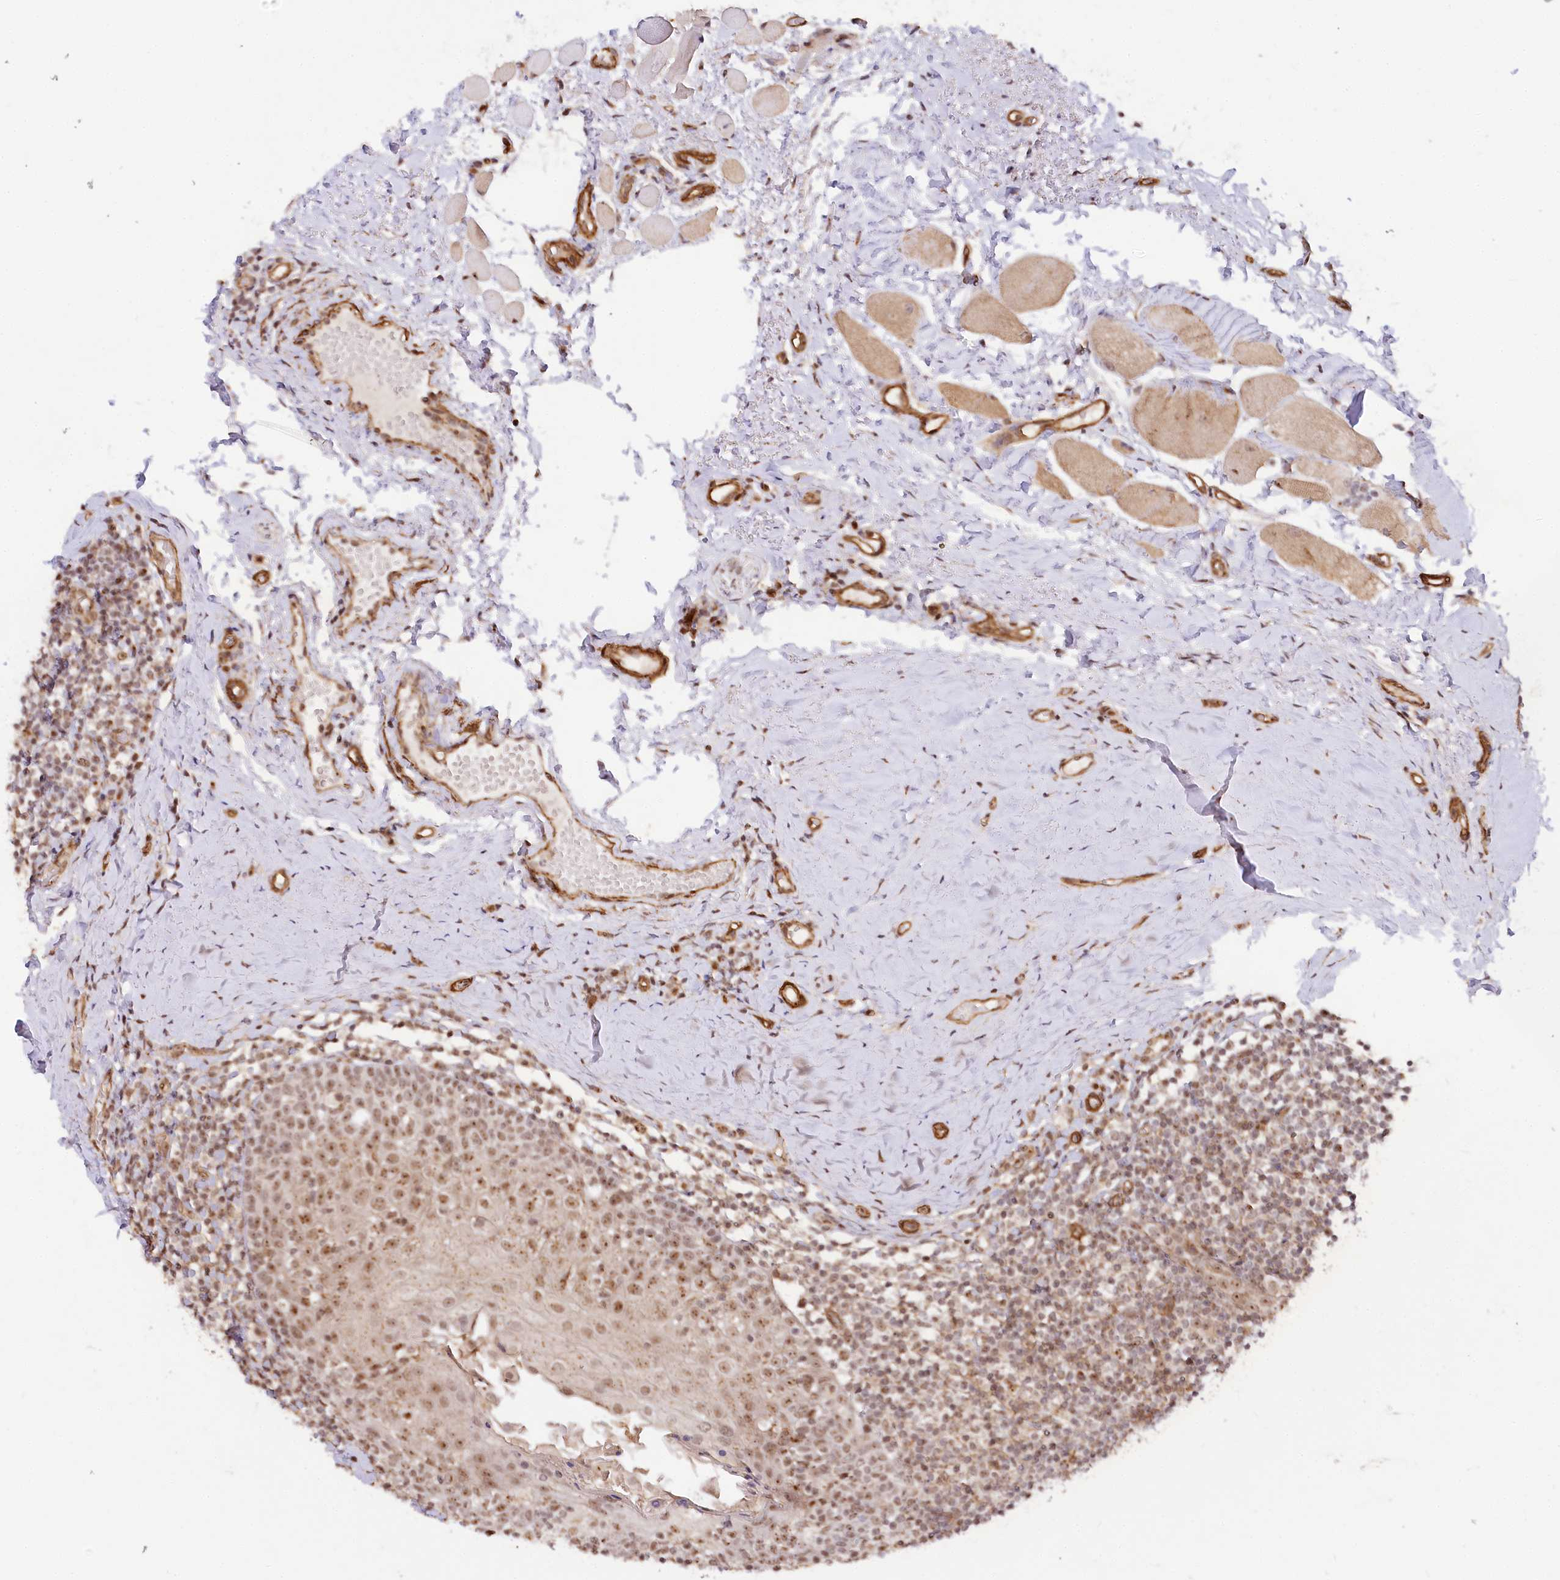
{"staining": {"intensity": "moderate", "quantity": ">75%", "location": "cytoplasmic/membranous,nuclear"}, "tissue": "tonsil", "cell_type": "Germinal center cells", "image_type": "normal", "snomed": [{"axis": "morphology", "description": "Normal tissue, NOS"}, {"axis": "topography", "description": "Tonsil"}], "caption": "About >75% of germinal center cells in normal human tonsil show moderate cytoplasmic/membranous,nuclear protein staining as visualized by brown immunohistochemical staining.", "gene": "GNL3L", "patient": {"sex": "female", "age": 19}}